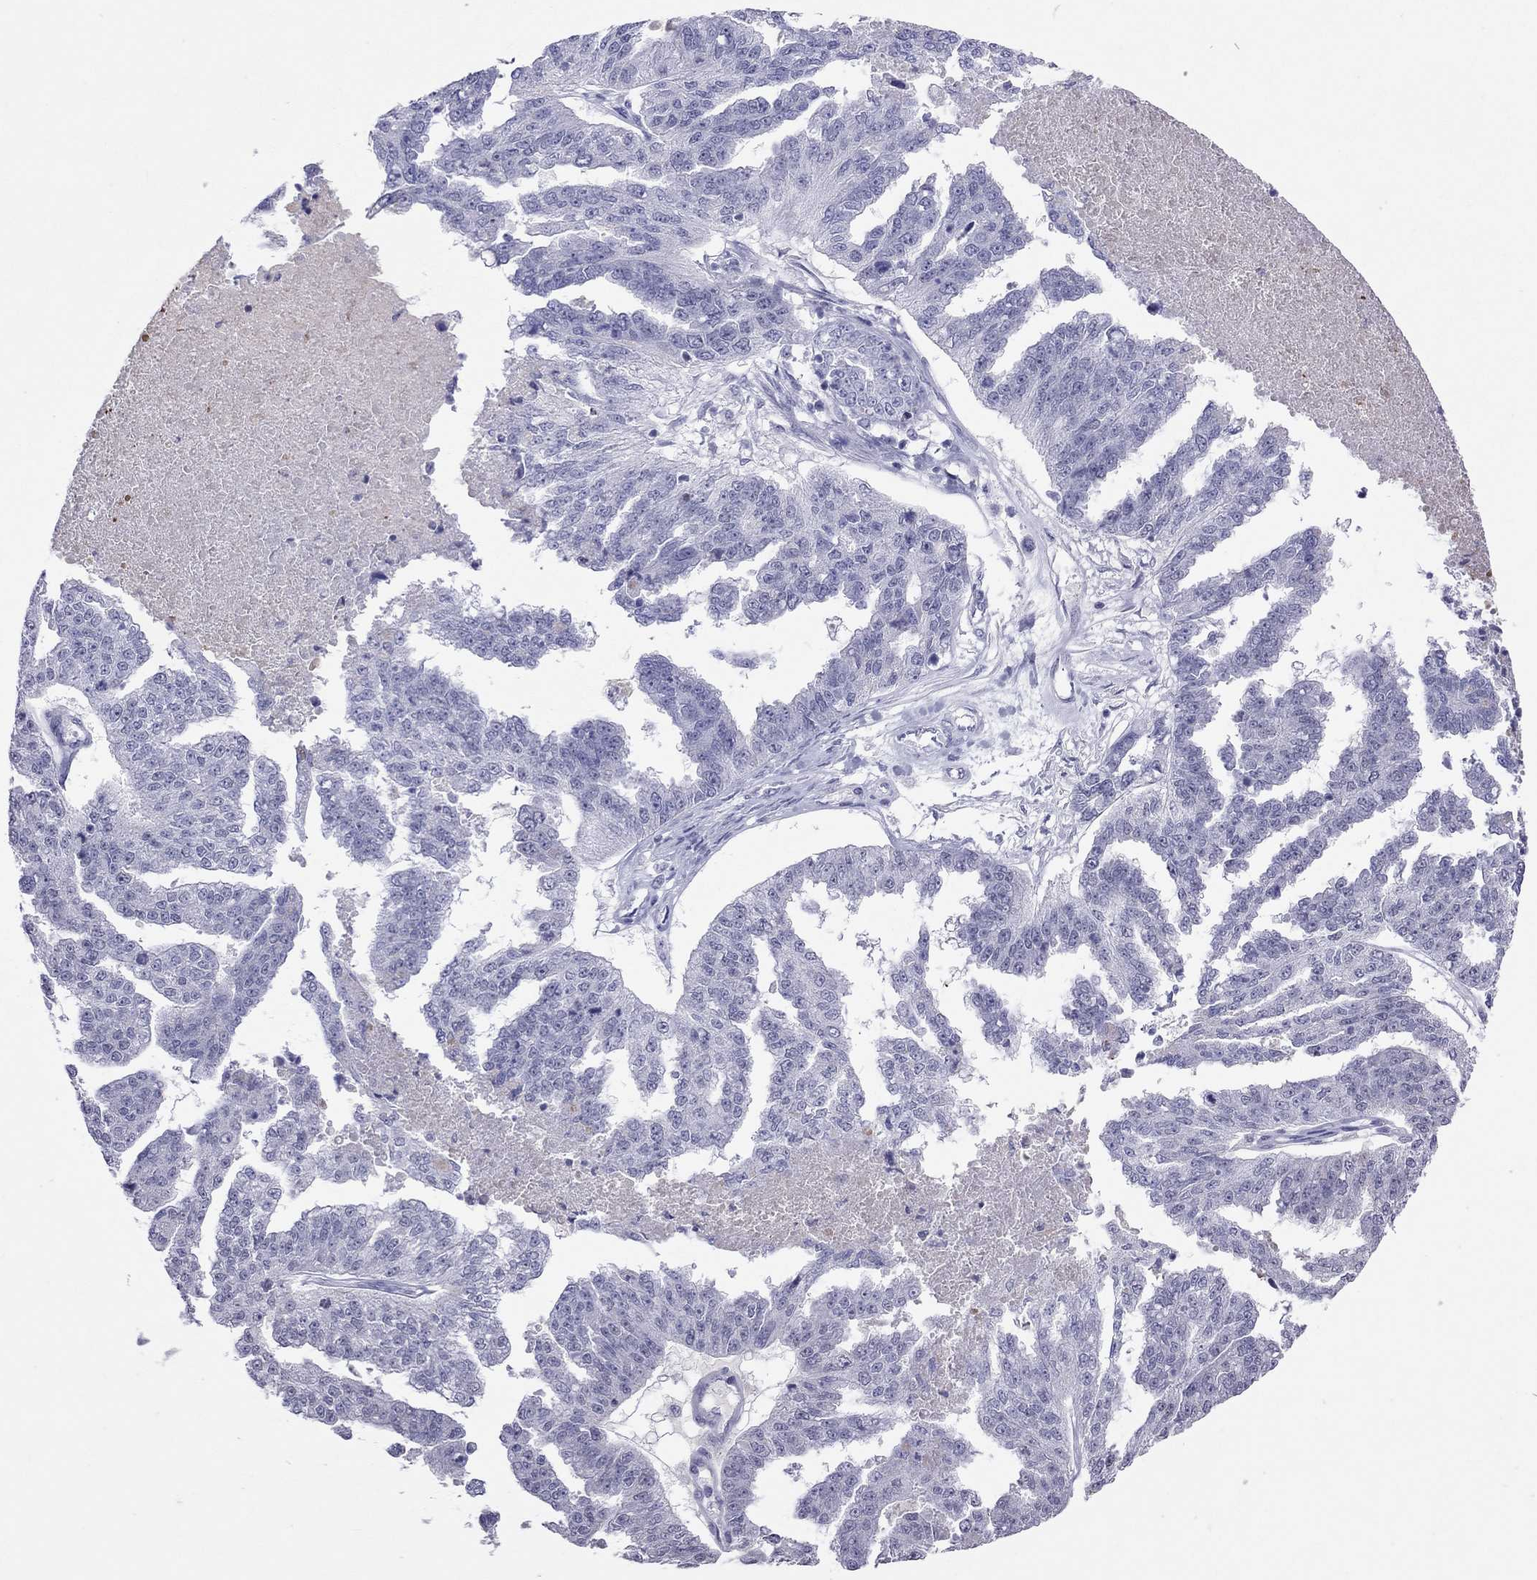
{"staining": {"intensity": "negative", "quantity": "none", "location": "none"}, "tissue": "ovarian cancer", "cell_type": "Tumor cells", "image_type": "cancer", "snomed": [{"axis": "morphology", "description": "Cystadenocarcinoma, serous, NOS"}, {"axis": "topography", "description": "Ovary"}], "caption": "An immunohistochemistry micrograph of ovarian serous cystadenocarcinoma is shown. There is no staining in tumor cells of ovarian serous cystadenocarcinoma.", "gene": "JHY", "patient": {"sex": "female", "age": 58}}